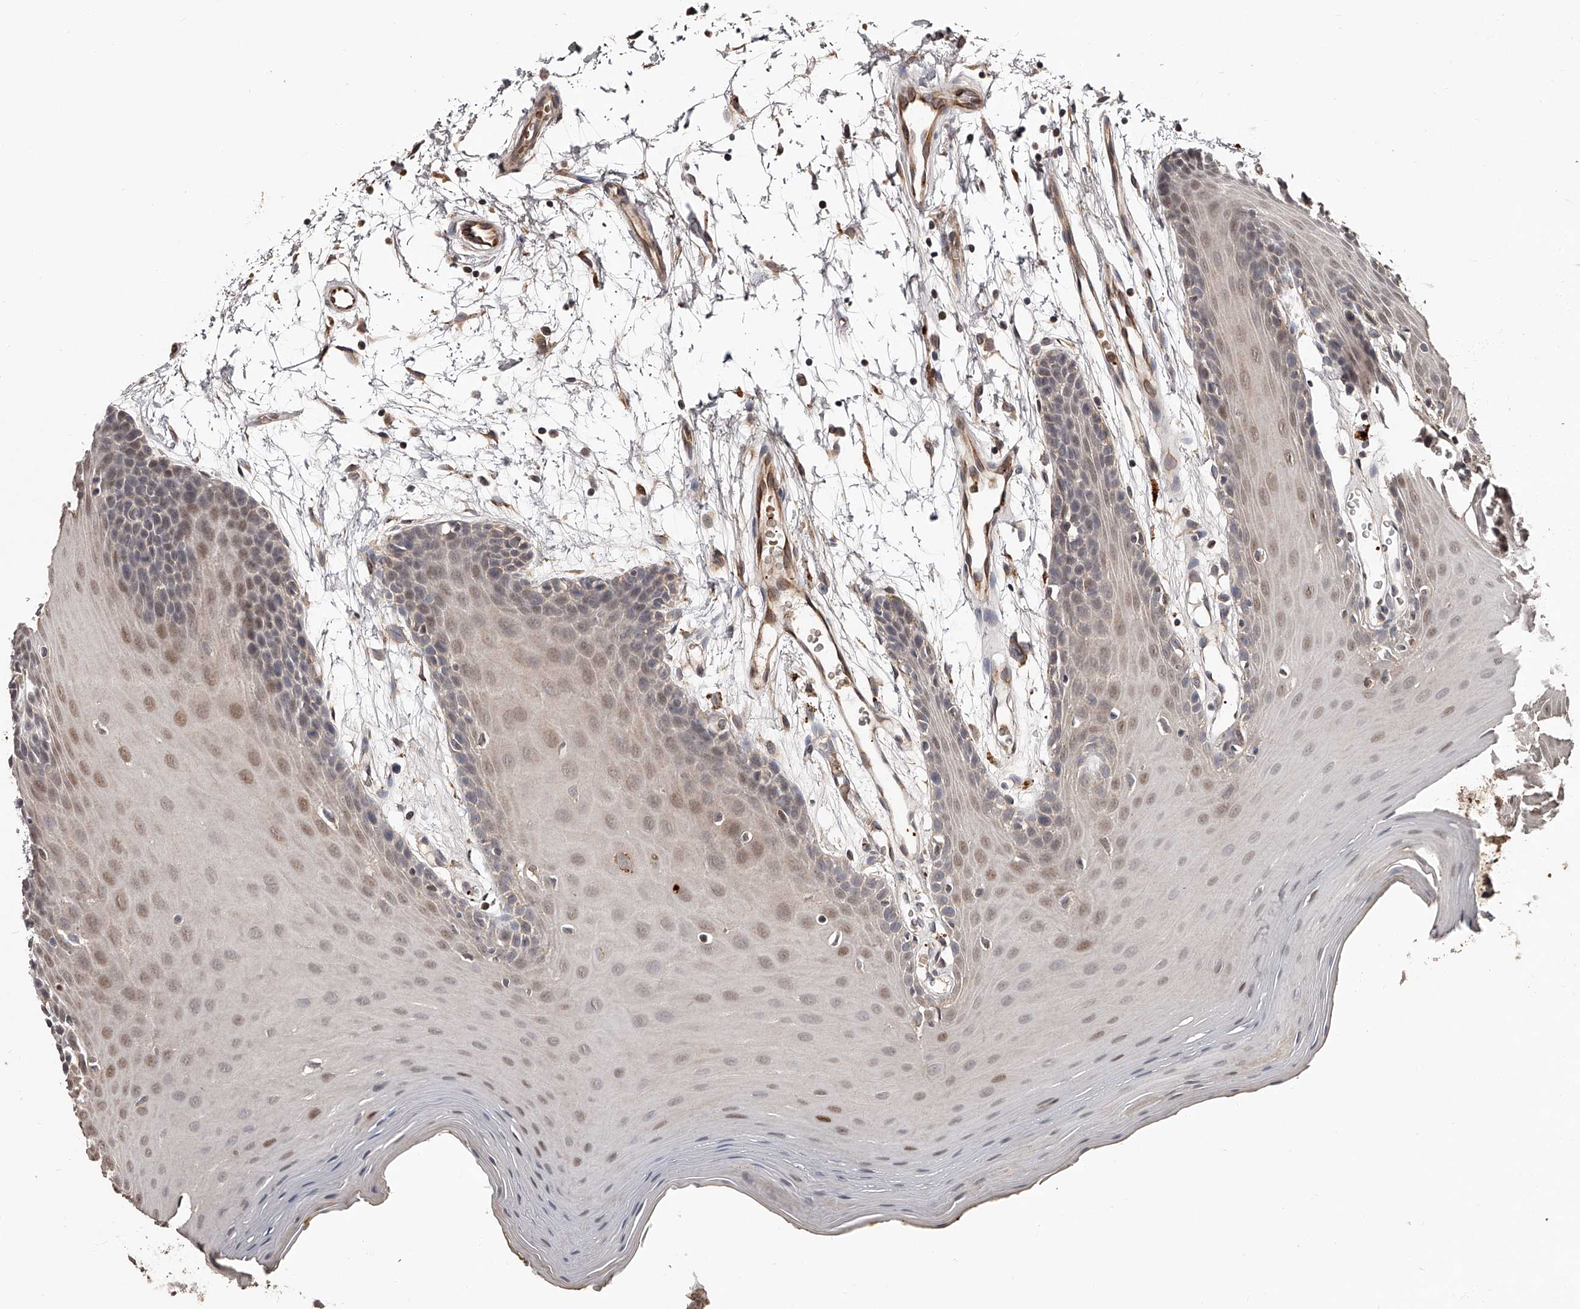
{"staining": {"intensity": "moderate", "quantity": "<25%", "location": "nuclear"}, "tissue": "oral mucosa", "cell_type": "Squamous epithelial cells", "image_type": "normal", "snomed": [{"axis": "morphology", "description": "Normal tissue, NOS"}, {"axis": "morphology", "description": "Squamous cell carcinoma, NOS"}, {"axis": "topography", "description": "Skeletal muscle"}, {"axis": "topography", "description": "Oral tissue"}, {"axis": "topography", "description": "Salivary gland"}, {"axis": "topography", "description": "Head-Neck"}], "caption": "Protein staining exhibits moderate nuclear expression in about <25% of squamous epithelial cells in benign oral mucosa. The protein is shown in brown color, while the nuclei are stained blue.", "gene": "URGCP", "patient": {"sex": "male", "age": 54}}